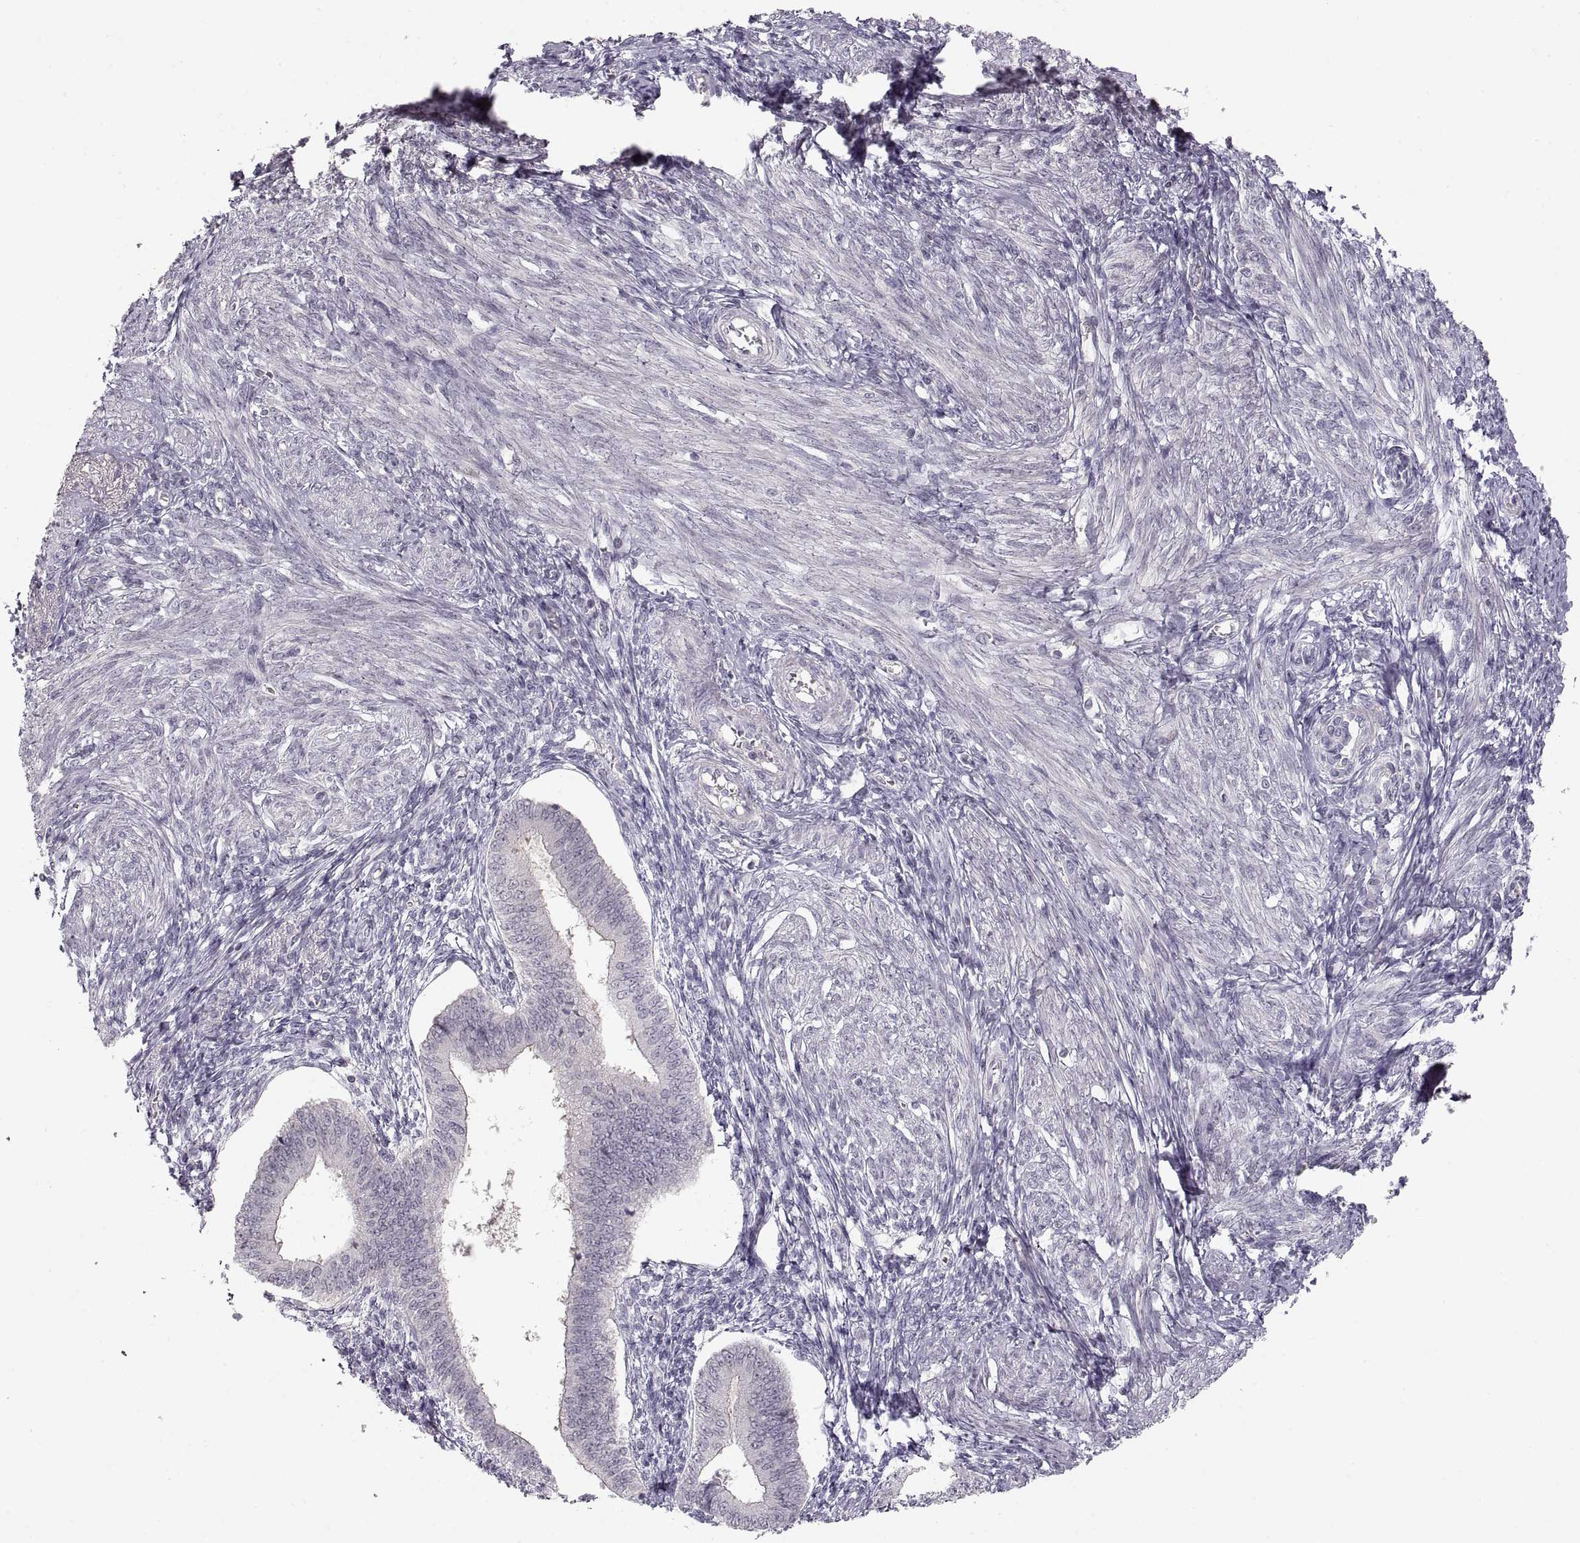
{"staining": {"intensity": "negative", "quantity": "none", "location": "none"}, "tissue": "endometrium", "cell_type": "Cells in endometrial stroma", "image_type": "normal", "snomed": [{"axis": "morphology", "description": "Normal tissue, NOS"}, {"axis": "topography", "description": "Endometrium"}], "caption": "IHC image of benign endometrium: human endometrium stained with DAB (3,3'-diaminobenzidine) shows no significant protein positivity in cells in endometrial stroma.", "gene": "PCSK2", "patient": {"sex": "female", "age": 42}}